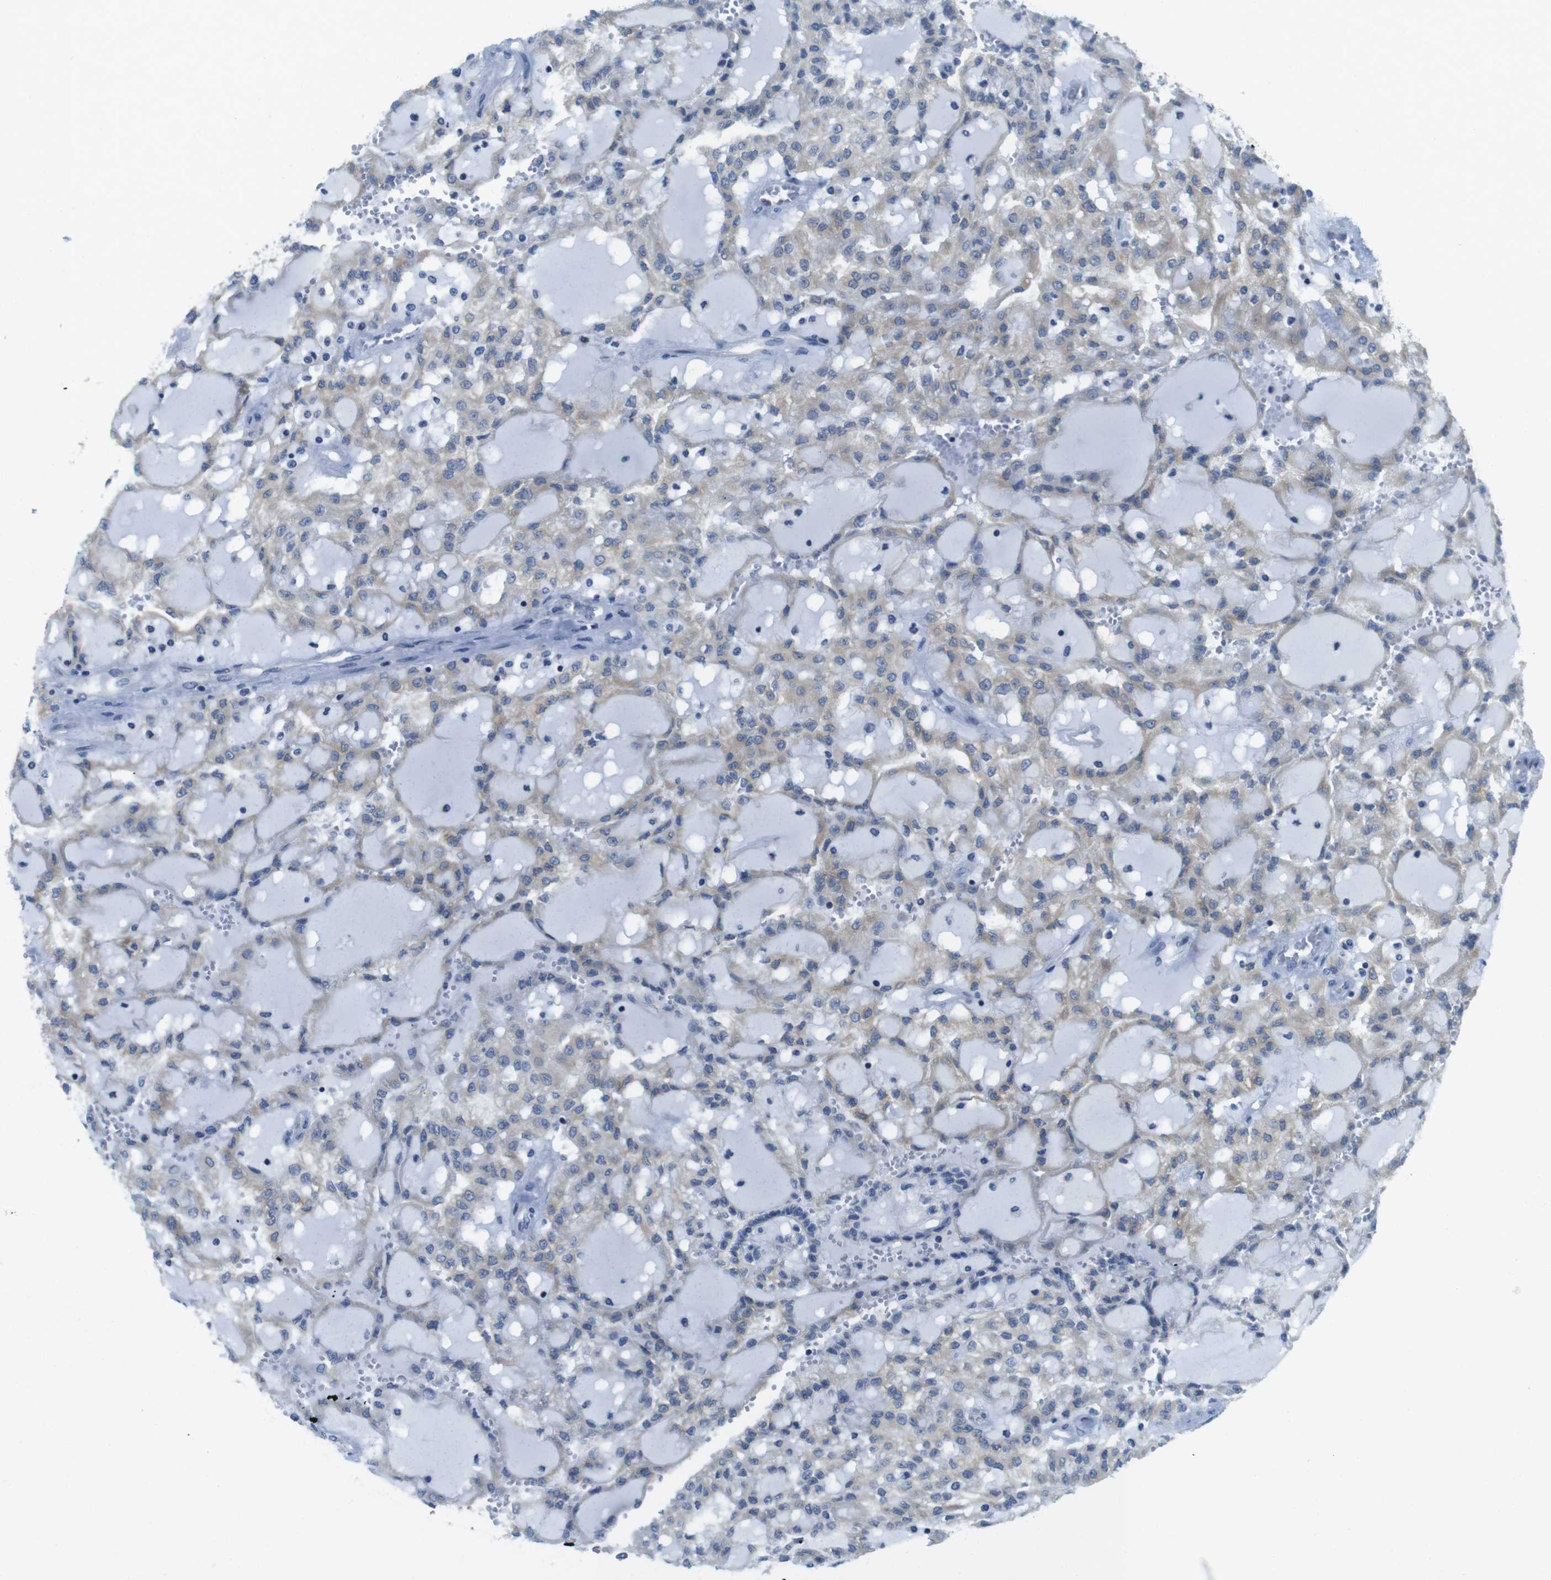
{"staining": {"intensity": "weak", "quantity": ">75%", "location": "cytoplasmic/membranous"}, "tissue": "renal cancer", "cell_type": "Tumor cells", "image_type": "cancer", "snomed": [{"axis": "morphology", "description": "Adenocarcinoma, NOS"}, {"axis": "topography", "description": "Kidney"}], "caption": "There is low levels of weak cytoplasmic/membranous expression in tumor cells of renal cancer, as demonstrated by immunohistochemical staining (brown color).", "gene": "CLPTM1L", "patient": {"sex": "male", "age": 63}}